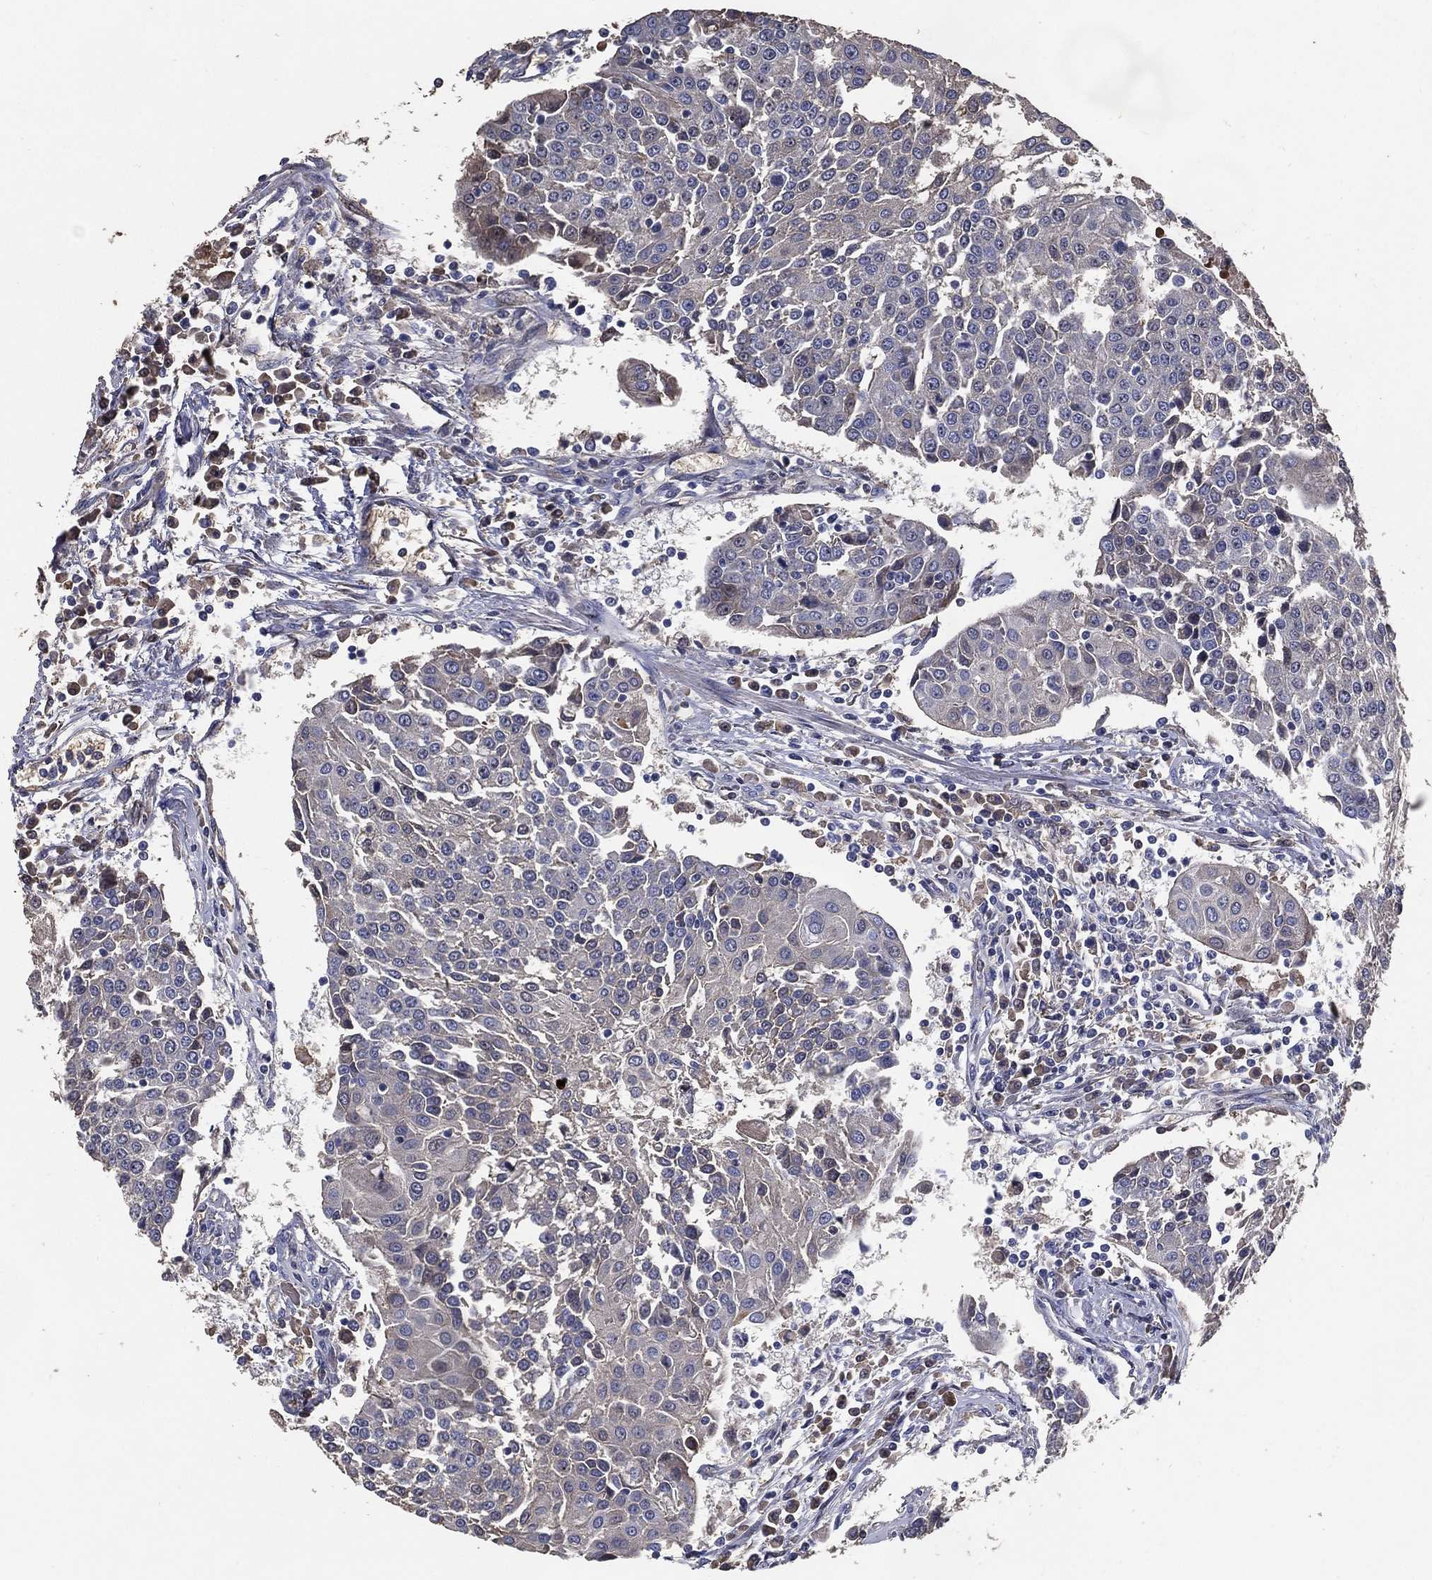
{"staining": {"intensity": "negative", "quantity": "none", "location": "none"}, "tissue": "urothelial cancer", "cell_type": "Tumor cells", "image_type": "cancer", "snomed": [{"axis": "morphology", "description": "Urothelial carcinoma, High grade"}, {"axis": "topography", "description": "Urinary bladder"}], "caption": "Histopathology image shows no protein expression in tumor cells of urothelial cancer tissue. Brightfield microscopy of IHC stained with DAB (brown) and hematoxylin (blue), captured at high magnification.", "gene": "EFNA1", "patient": {"sex": "female", "age": 85}}